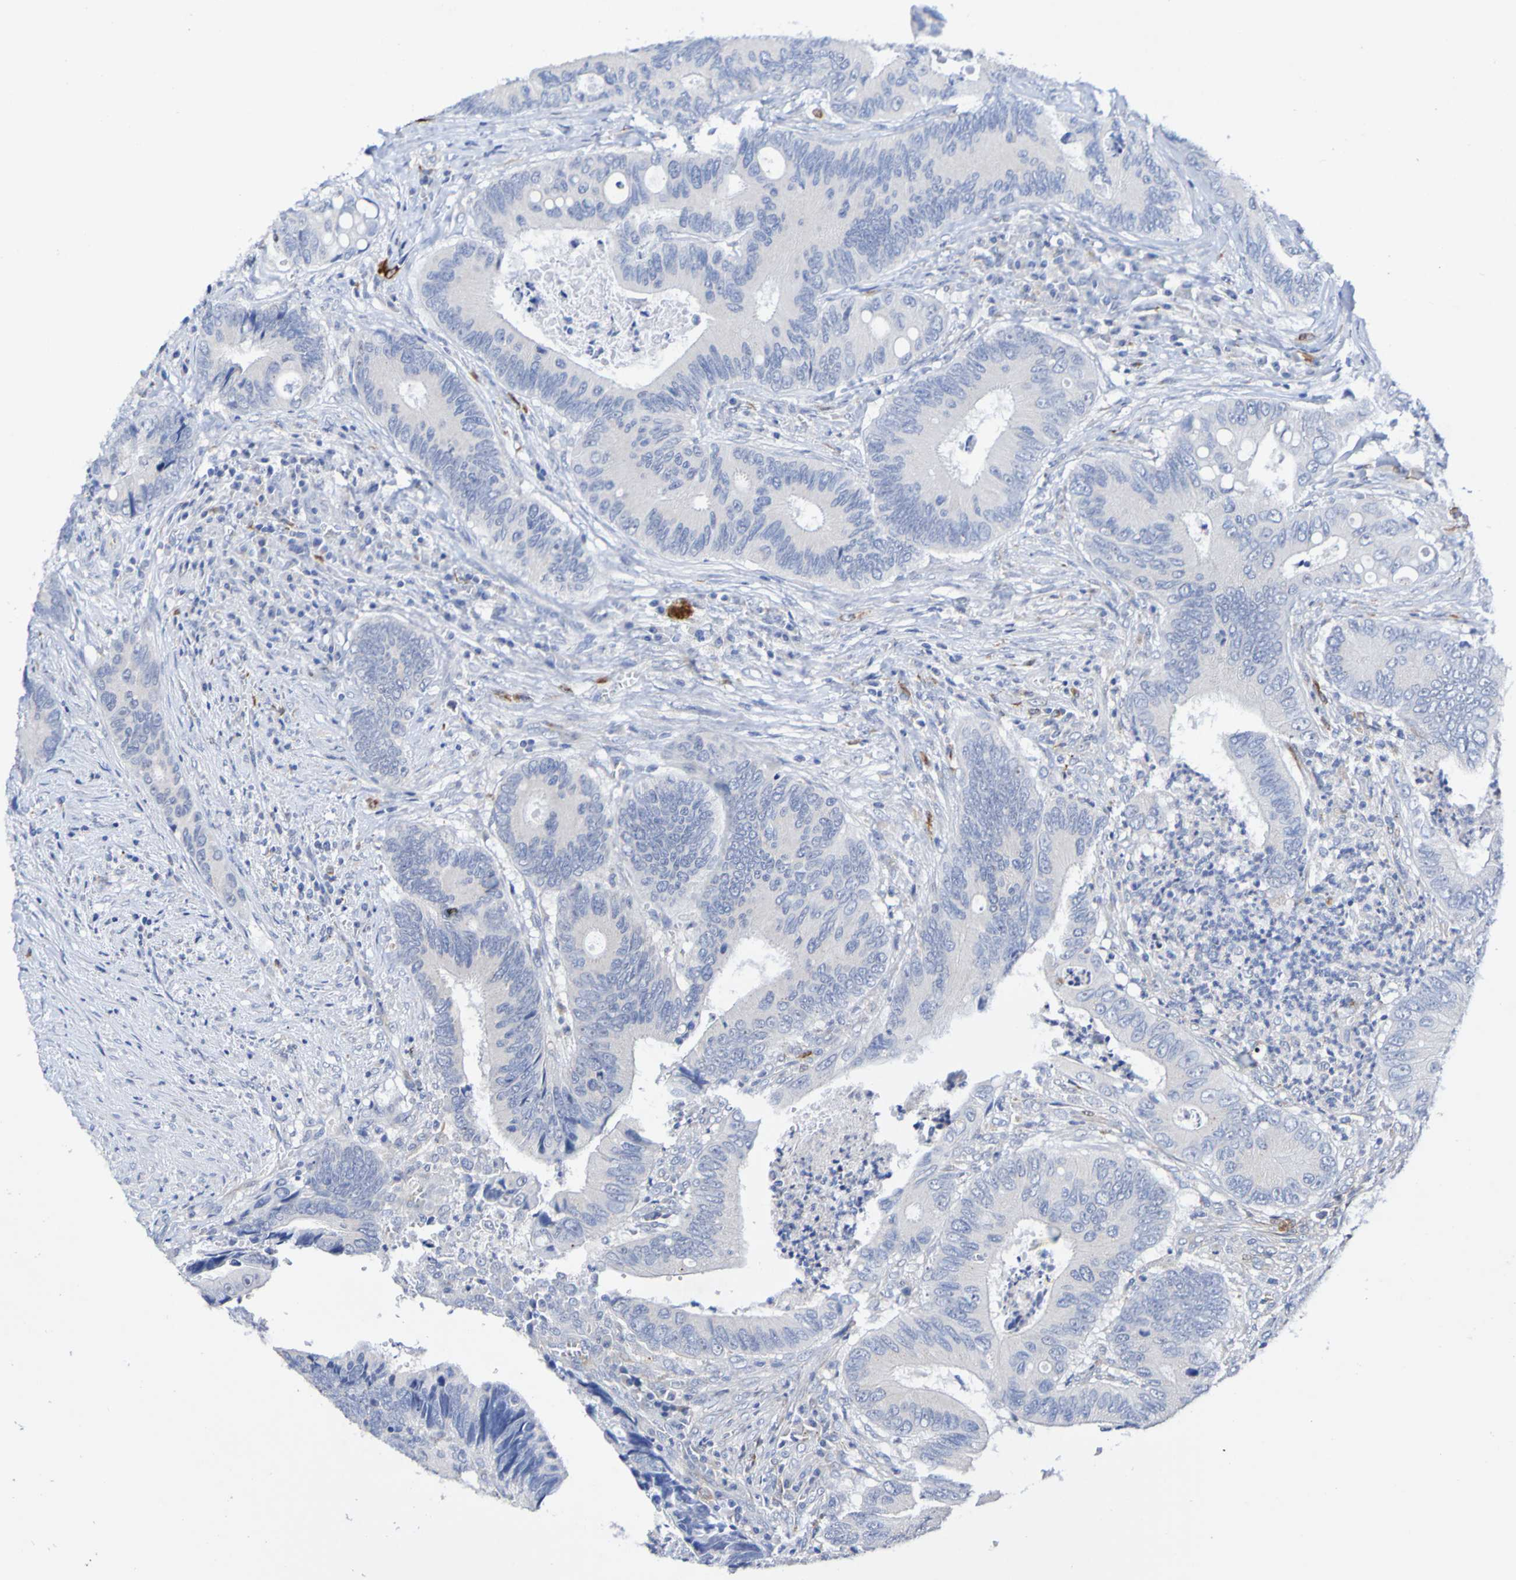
{"staining": {"intensity": "negative", "quantity": "none", "location": "none"}, "tissue": "colorectal cancer", "cell_type": "Tumor cells", "image_type": "cancer", "snomed": [{"axis": "morphology", "description": "Inflammation, NOS"}, {"axis": "morphology", "description": "Adenocarcinoma, NOS"}, {"axis": "topography", "description": "Colon"}], "caption": "Immunohistochemical staining of human colorectal cancer (adenocarcinoma) reveals no significant staining in tumor cells.", "gene": "SEZ6", "patient": {"sex": "male", "age": 72}}